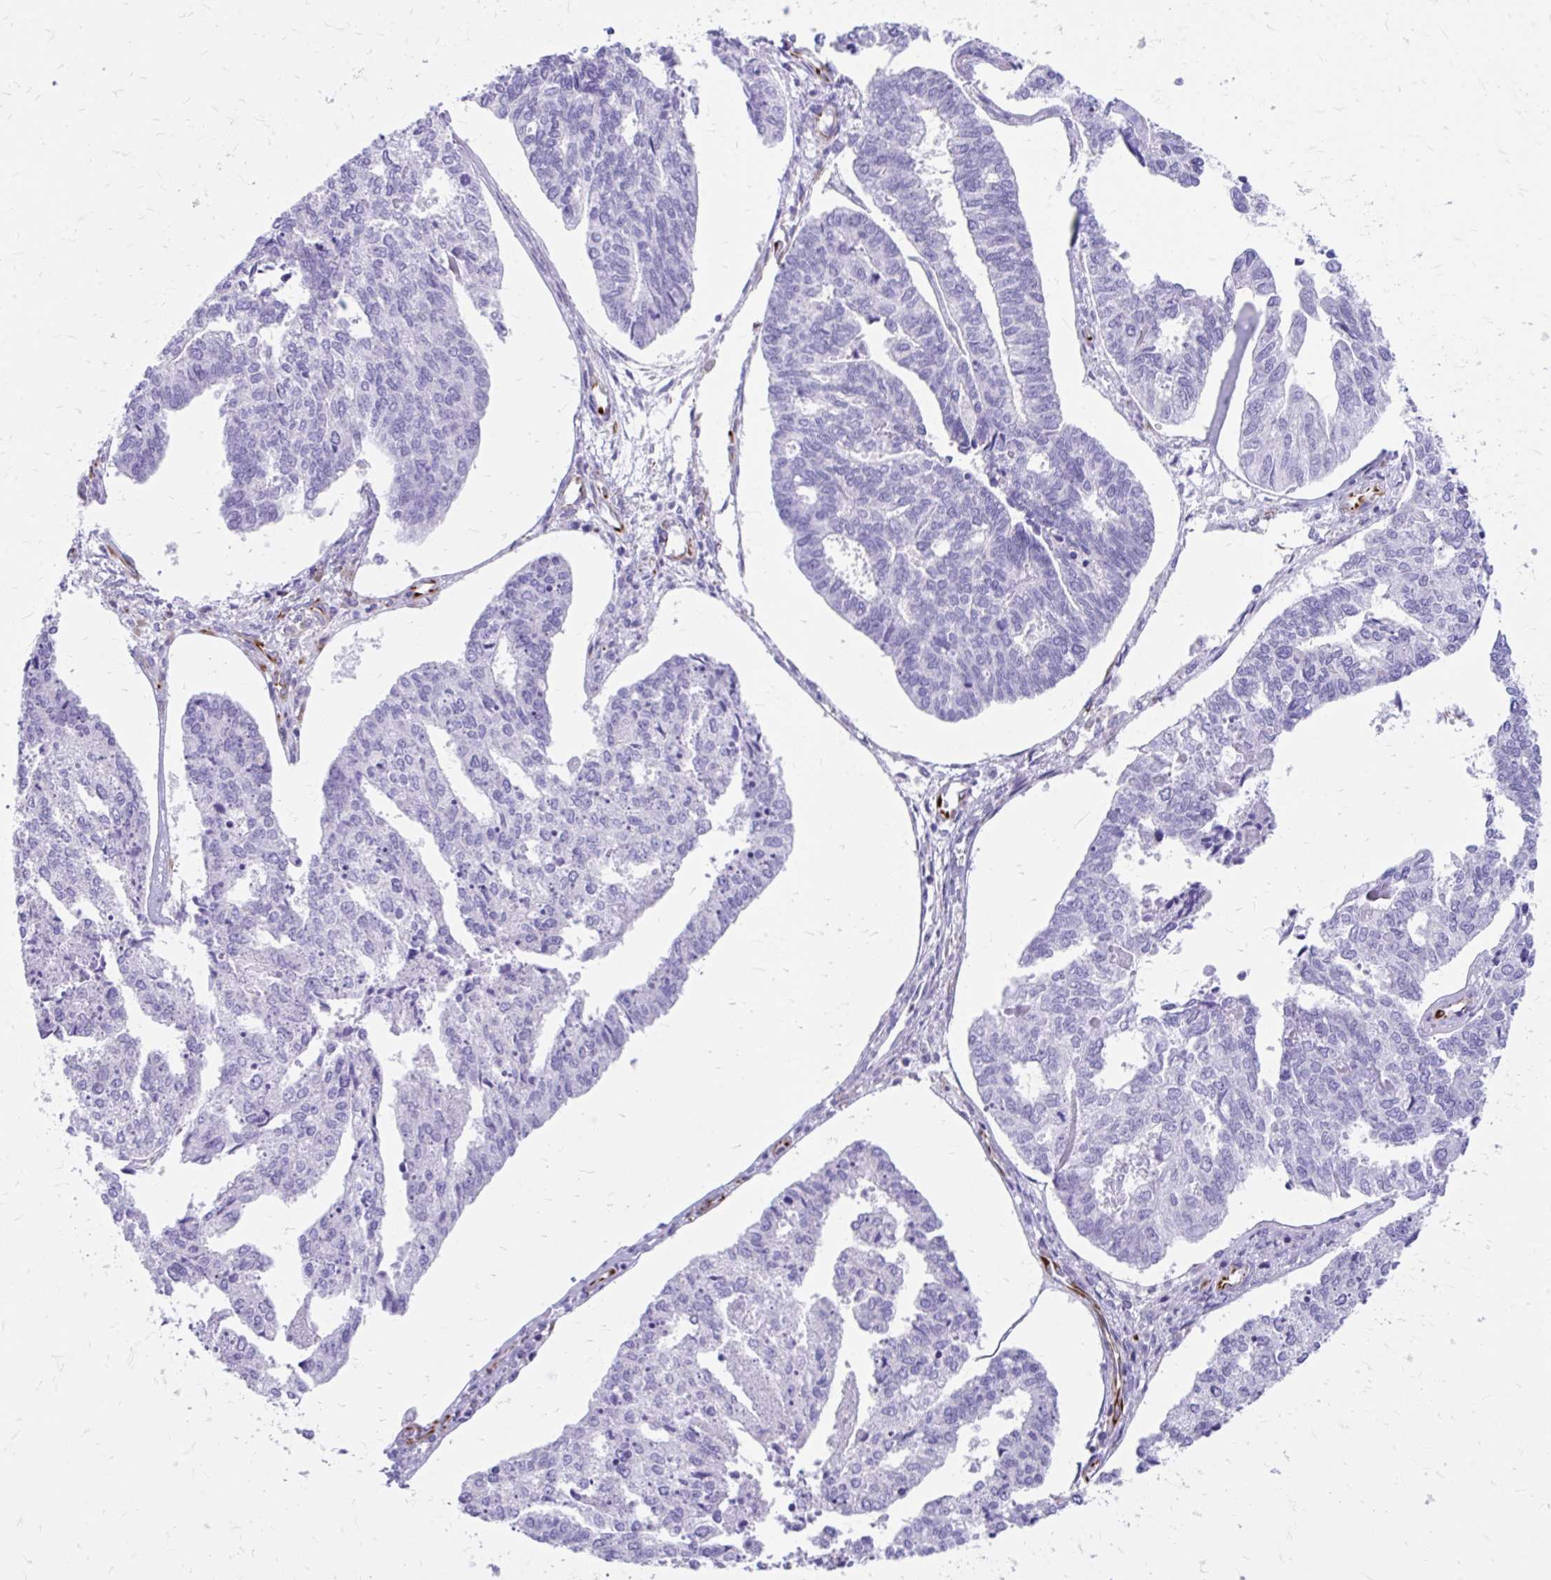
{"staining": {"intensity": "negative", "quantity": "none", "location": "none"}, "tissue": "endometrial cancer", "cell_type": "Tumor cells", "image_type": "cancer", "snomed": [{"axis": "morphology", "description": "Adenocarcinoma, NOS"}, {"axis": "topography", "description": "Endometrium"}], "caption": "Immunohistochemistry (IHC) photomicrograph of neoplastic tissue: endometrial cancer stained with DAB (3,3'-diaminobenzidine) displays no significant protein expression in tumor cells. (Immunohistochemistry, brightfield microscopy, high magnification).", "gene": "ZNF699", "patient": {"sex": "female", "age": 73}}